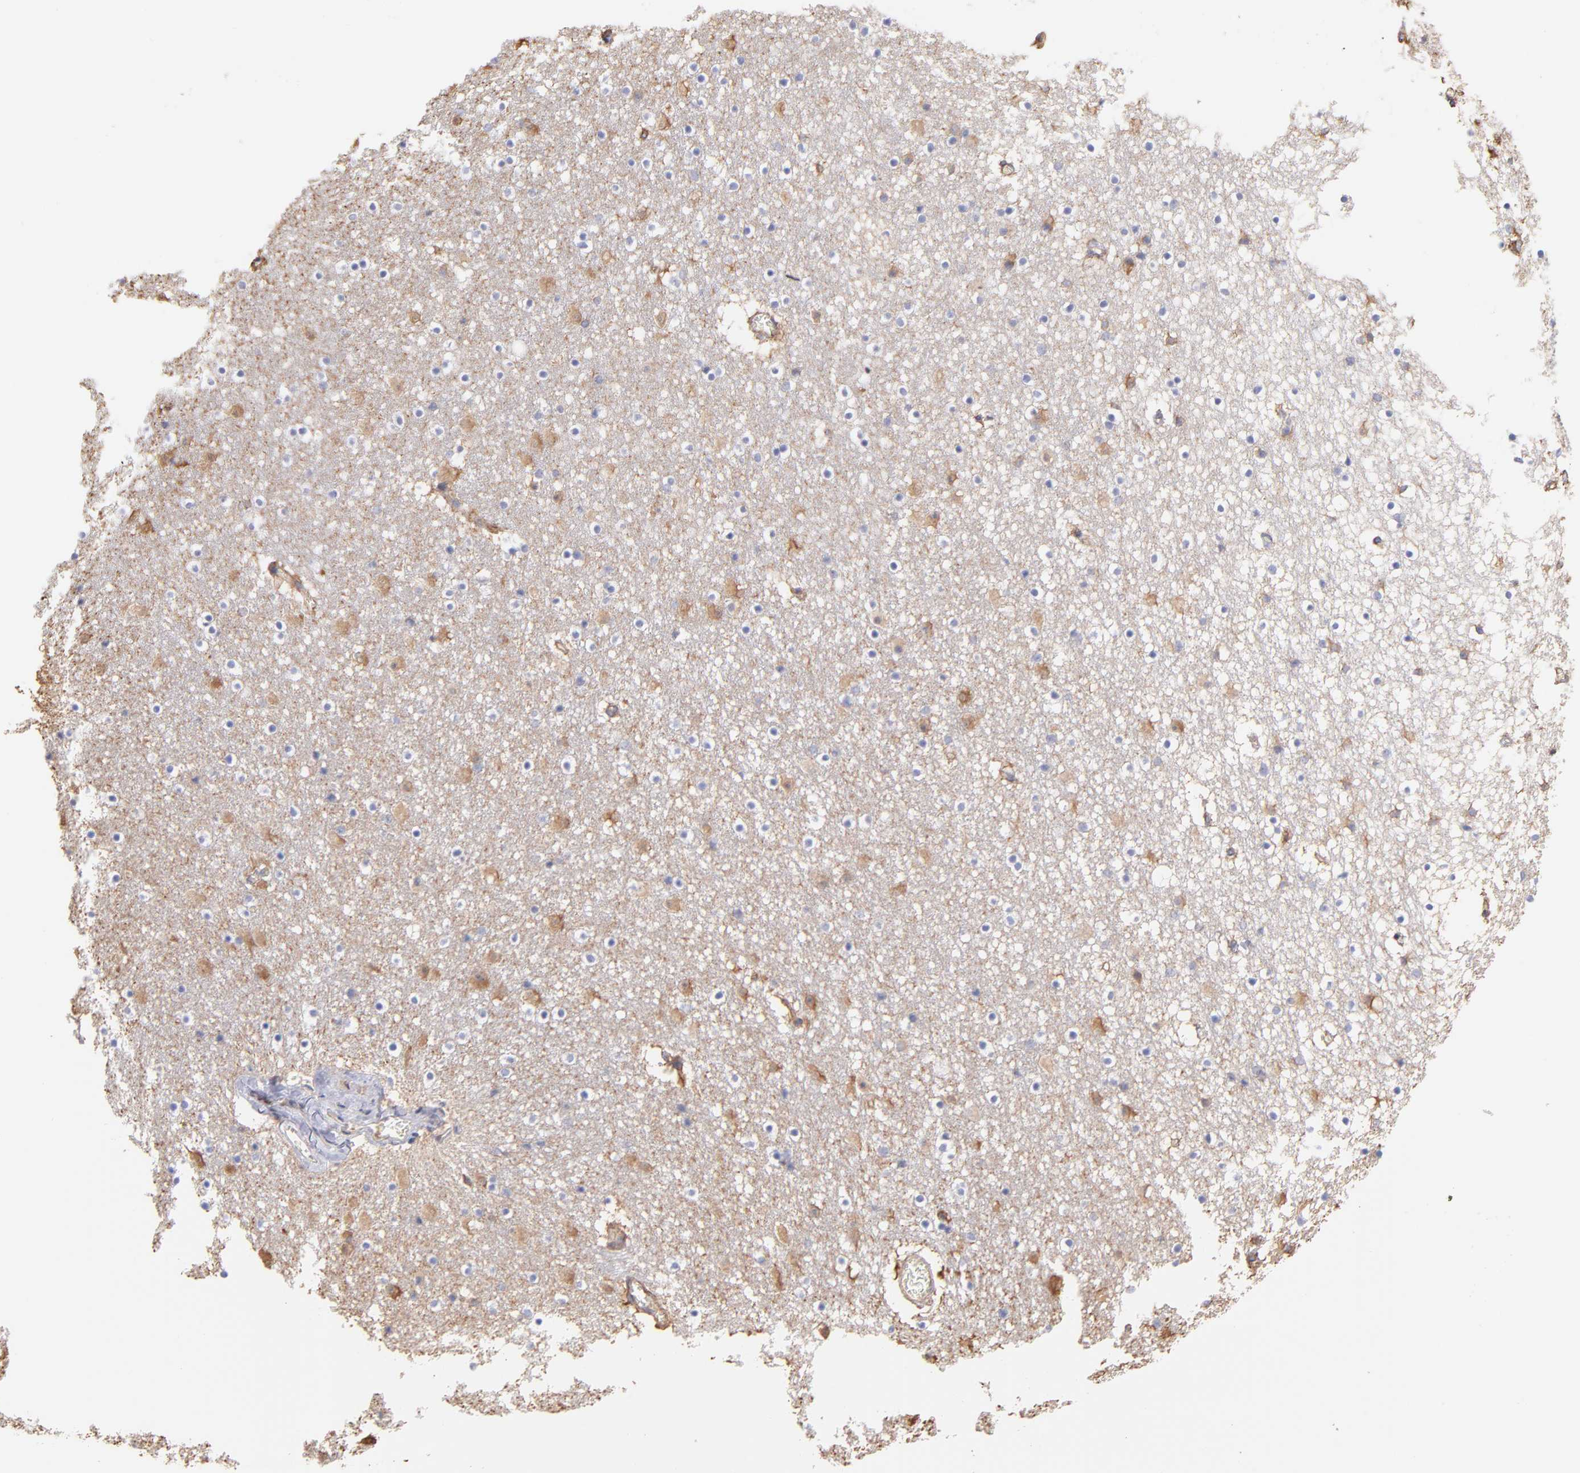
{"staining": {"intensity": "weak", "quantity": "<25%", "location": "cytoplasmic/membranous"}, "tissue": "caudate", "cell_type": "Glial cells", "image_type": "normal", "snomed": [{"axis": "morphology", "description": "Normal tissue, NOS"}, {"axis": "topography", "description": "Lateral ventricle wall"}], "caption": "Glial cells show no significant staining in benign caudate. The staining is performed using DAB brown chromogen with nuclei counter-stained in using hematoxylin.", "gene": "PLEC", "patient": {"sex": "male", "age": 45}}